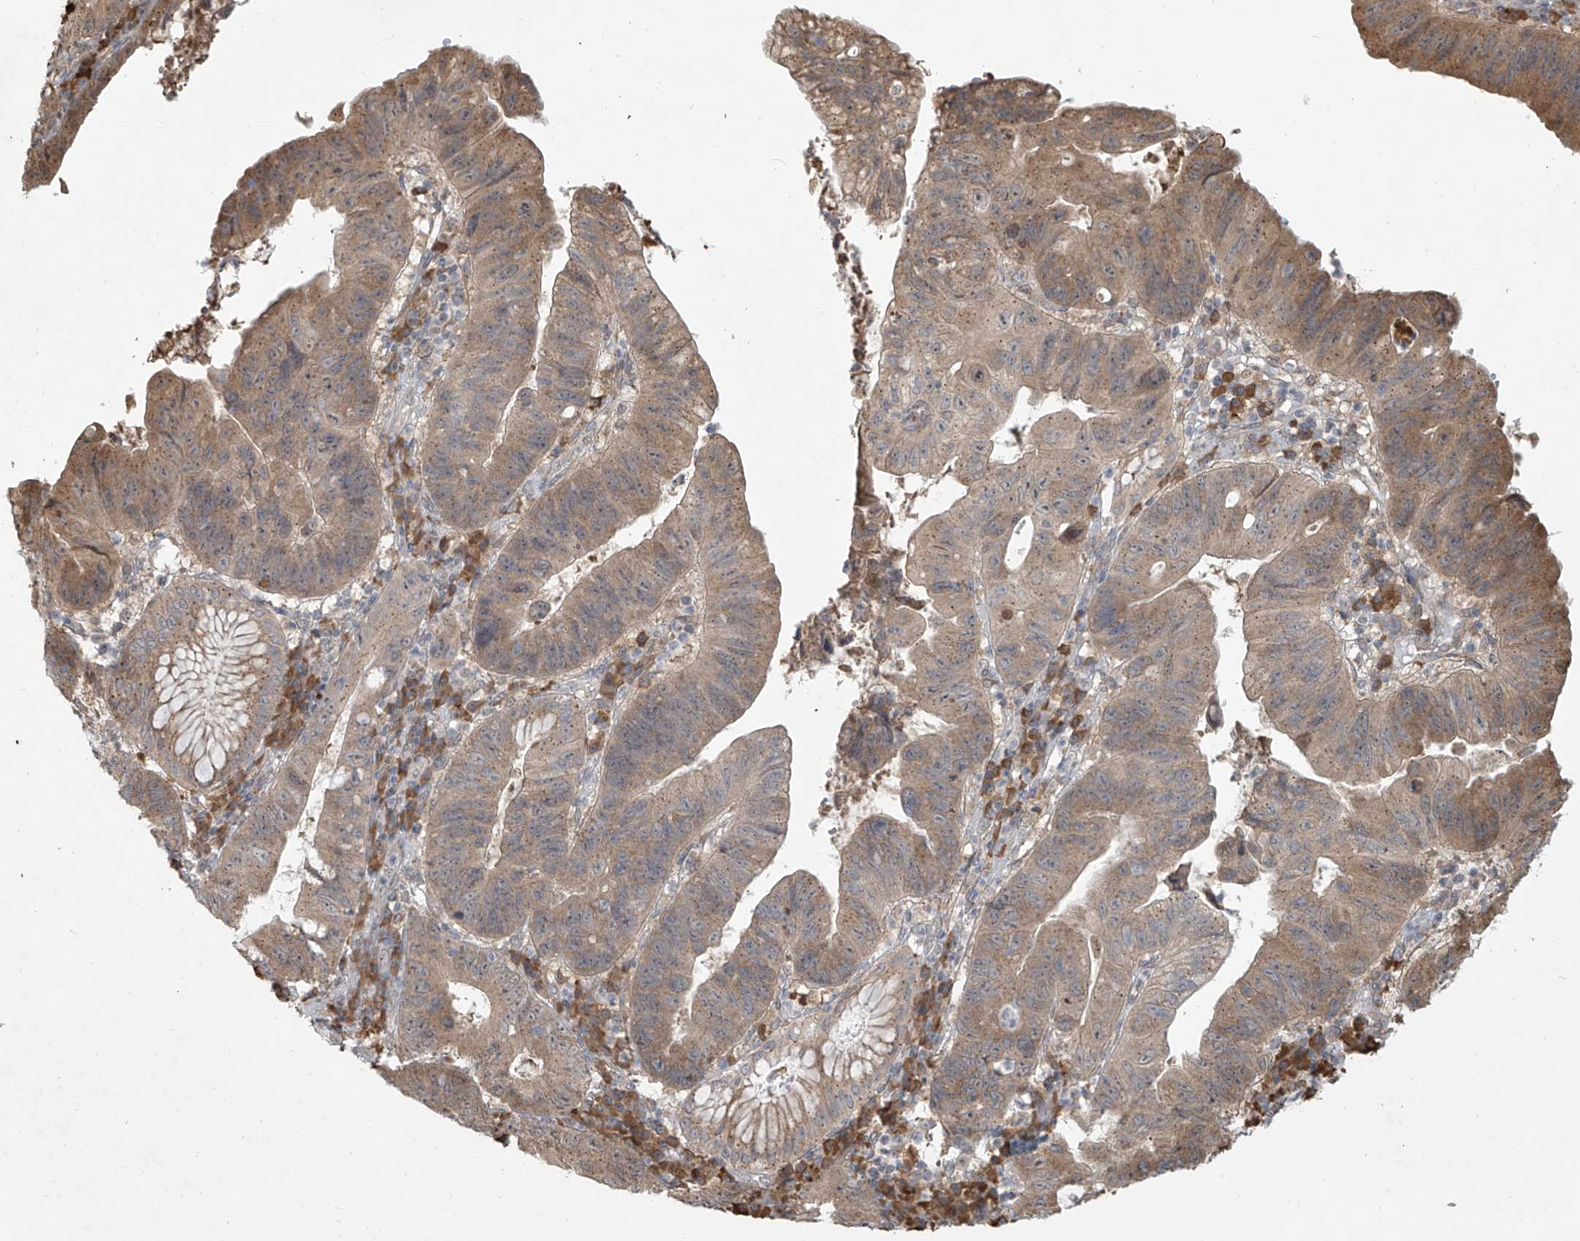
{"staining": {"intensity": "moderate", "quantity": ">75%", "location": "cytoplasmic/membranous"}, "tissue": "stomach cancer", "cell_type": "Tumor cells", "image_type": "cancer", "snomed": [{"axis": "morphology", "description": "Adenocarcinoma, NOS"}, {"axis": "topography", "description": "Stomach"}], "caption": "A high-resolution photomicrograph shows immunohistochemistry staining of stomach cancer, which displays moderate cytoplasmic/membranous staining in approximately >75% of tumor cells.", "gene": "PLEKHM3", "patient": {"sex": "male", "age": 59}}